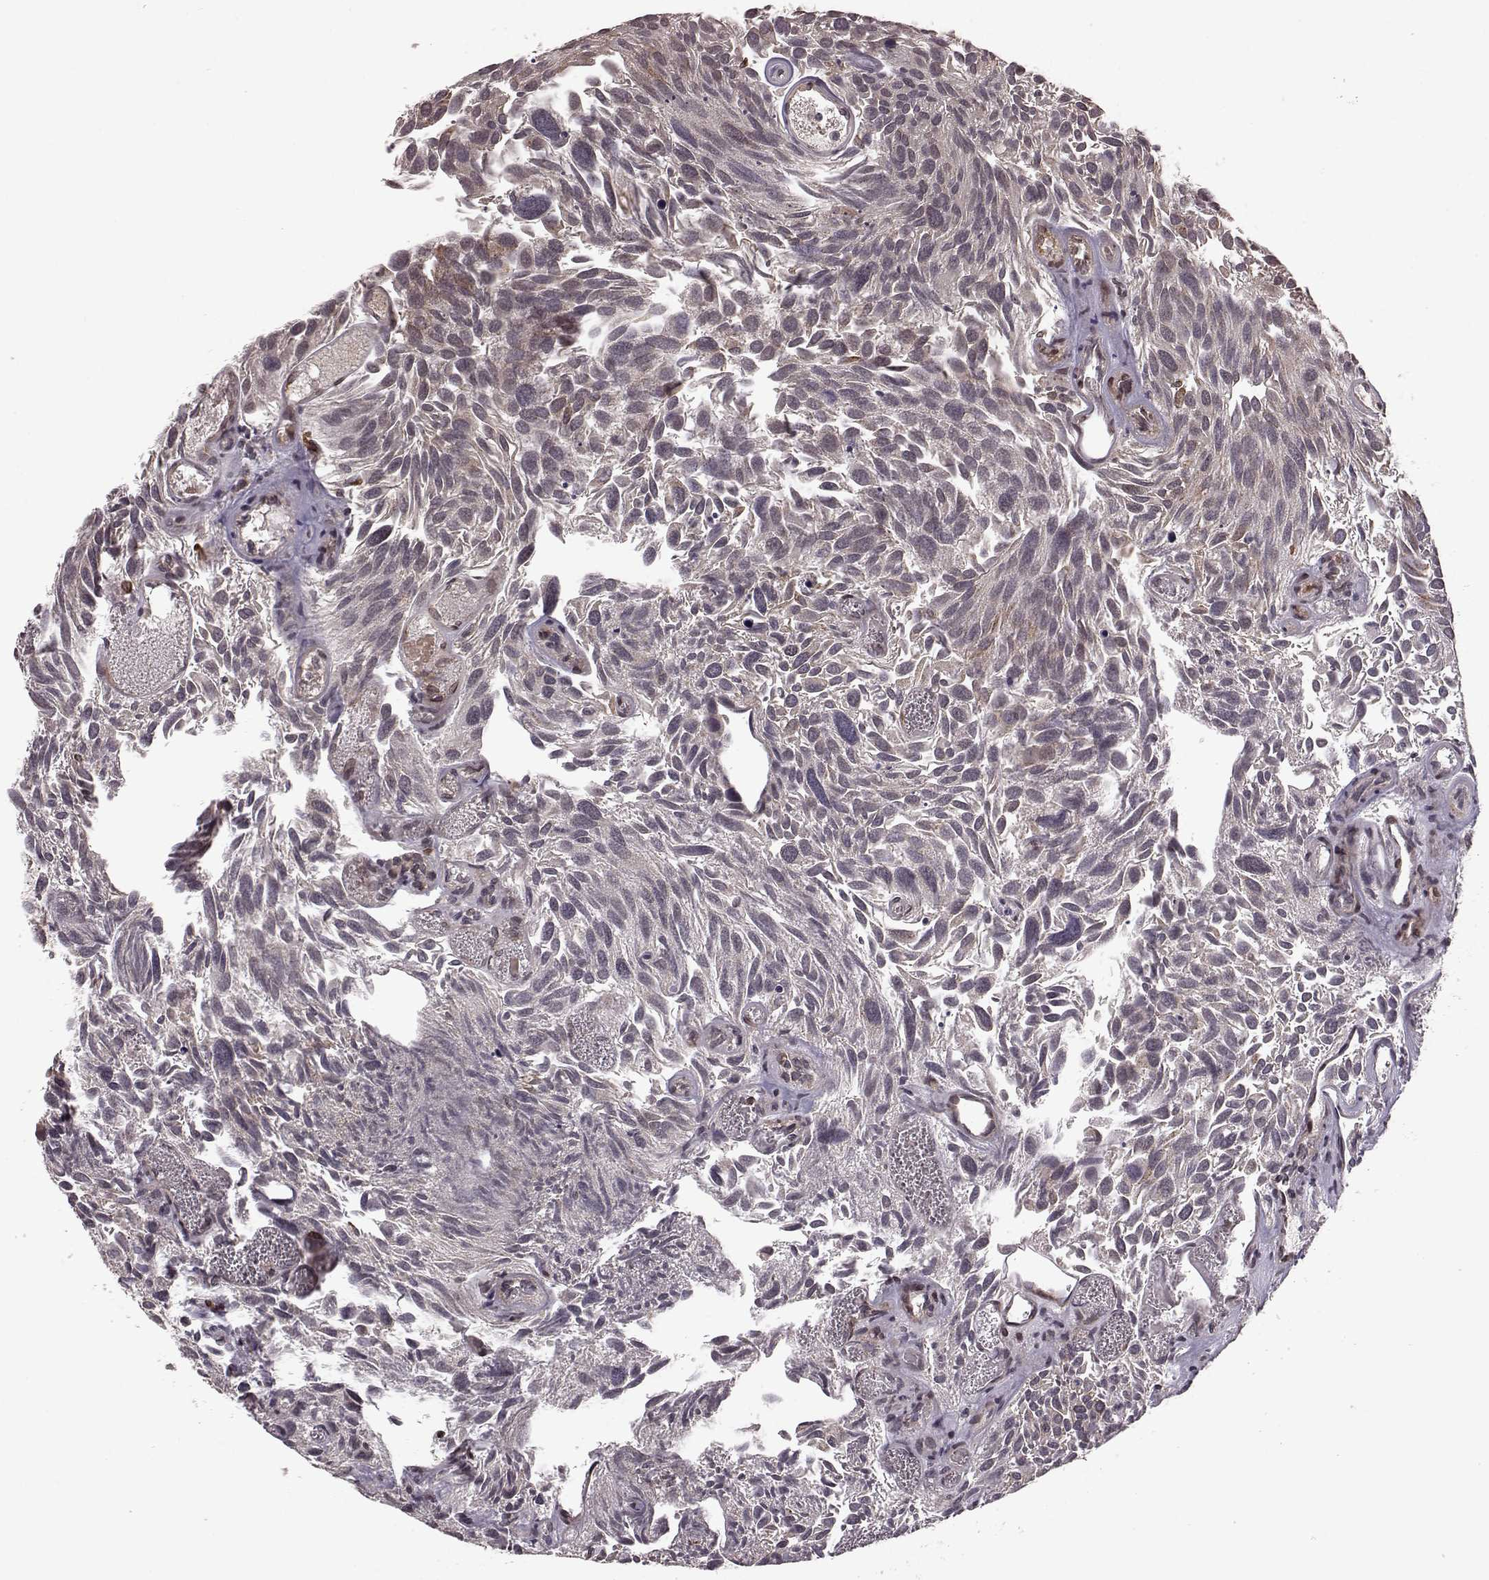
{"staining": {"intensity": "weak", "quantity": "<25%", "location": "cytoplasmic/membranous"}, "tissue": "urothelial cancer", "cell_type": "Tumor cells", "image_type": "cancer", "snomed": [{"axis": "morphology", "description": "Urothelial carcinoma, Low grade"}, {"axis": "topography", "description": "Urinary bladder"}], "caption": "A high-resolution micrograph shows IHC staining of low-grade urothelial carcinoma, which reveals no significant expression in tumor cells.", "gene": "ELOVL5", "patient": {"sex": "female", "age": 69}}